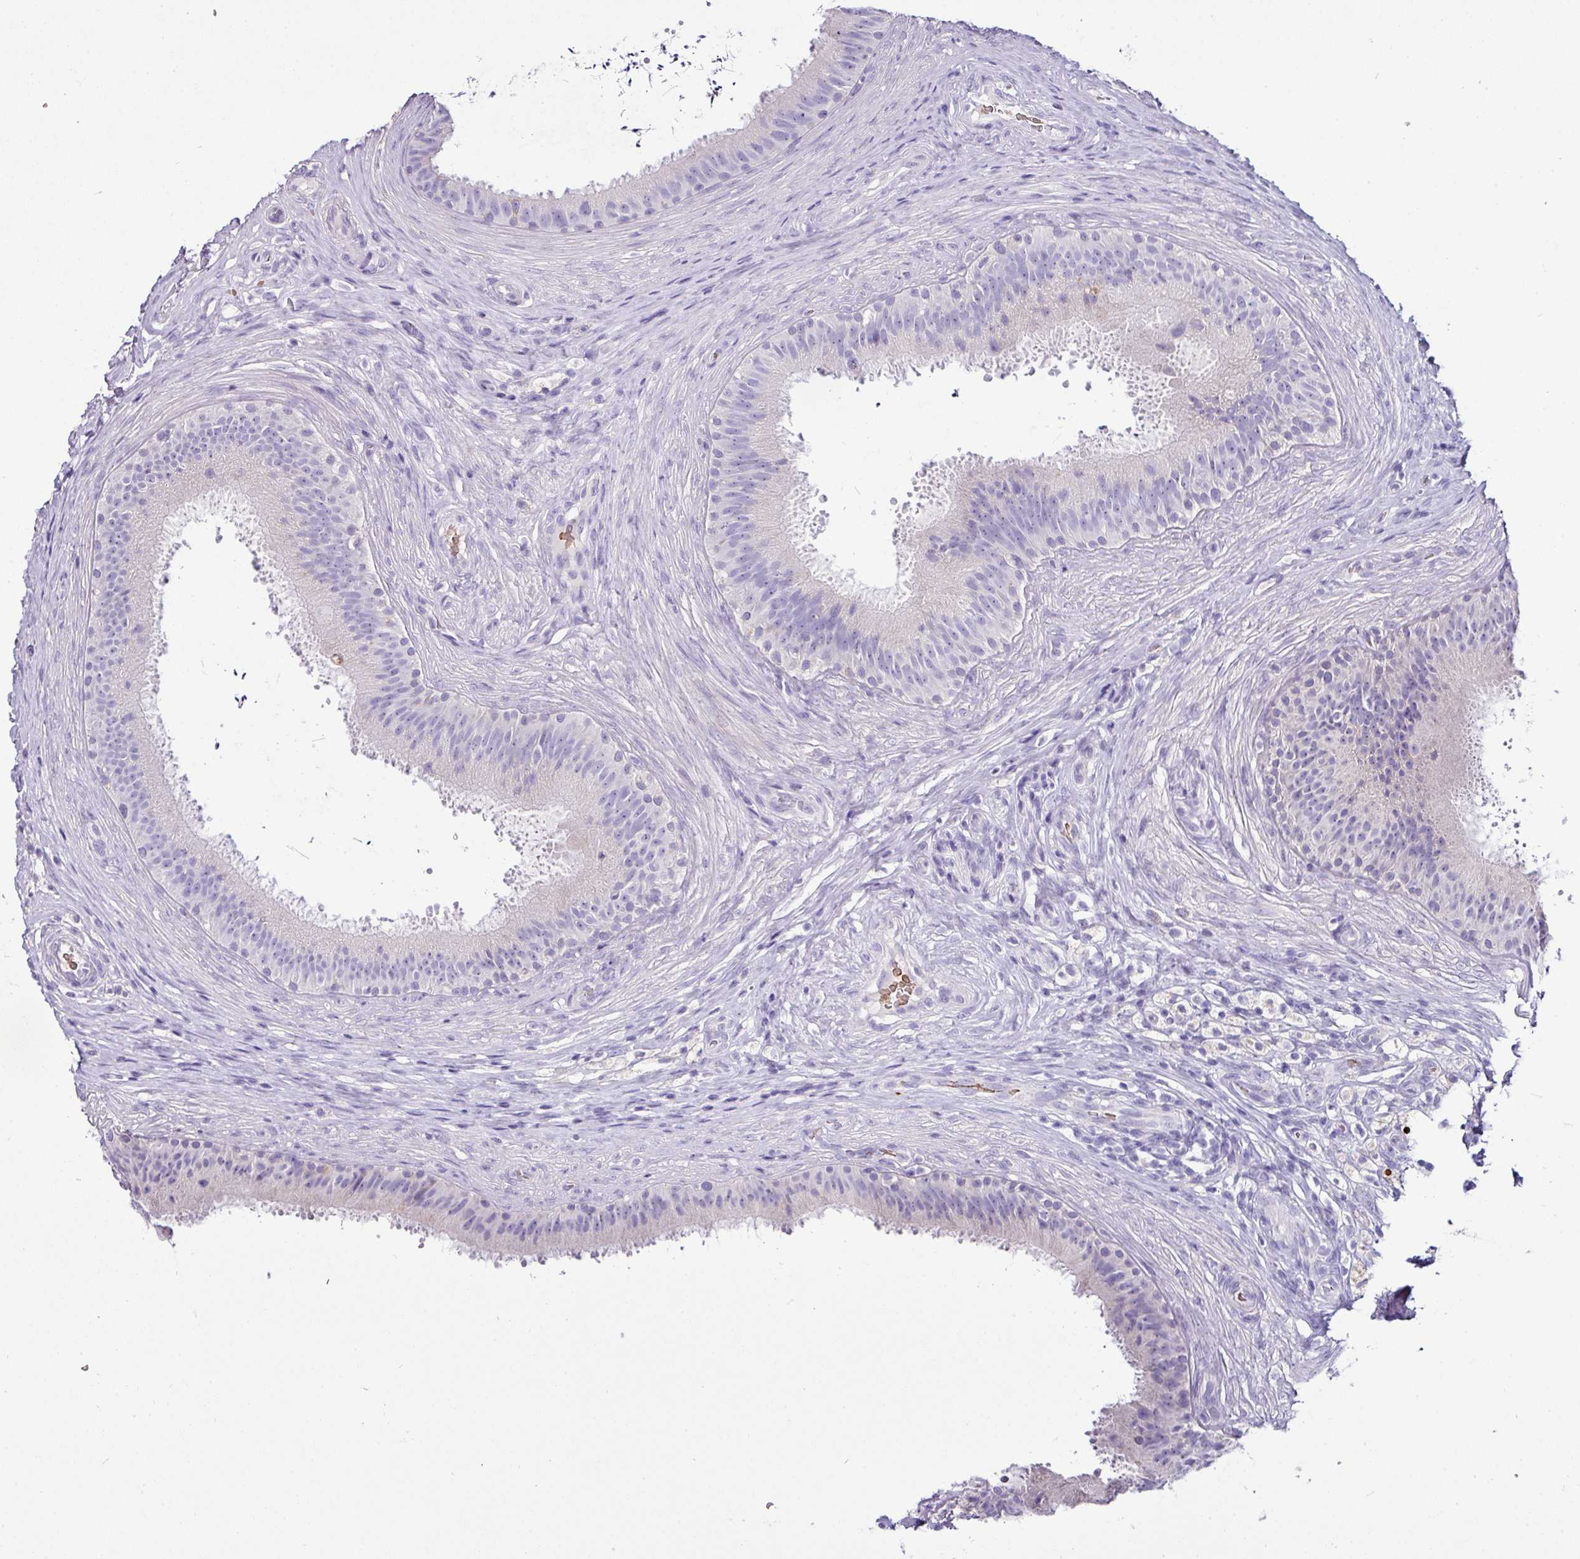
{"staining": {"intensity": "negative", "quantity": "none", "location": "none"}, "tissue": "epididymis", "cell_type": "Glandular cells", "image_type": "normal", "snomed": [{"axis": "morphology", "description": "Normal tissue, NOS"}, {"axis": "topography", "description": "Testis"}, {"axis": "topography", "description": "Epididymis"}], "caption": "Immunohistochemistry (IHC) image of unremarkable epididymis: human epididymis stained with DAB shows no significant protein expression in glandular cells.", "gene": "NAPSA", "patient": {"sex": "male", "age": 41}}